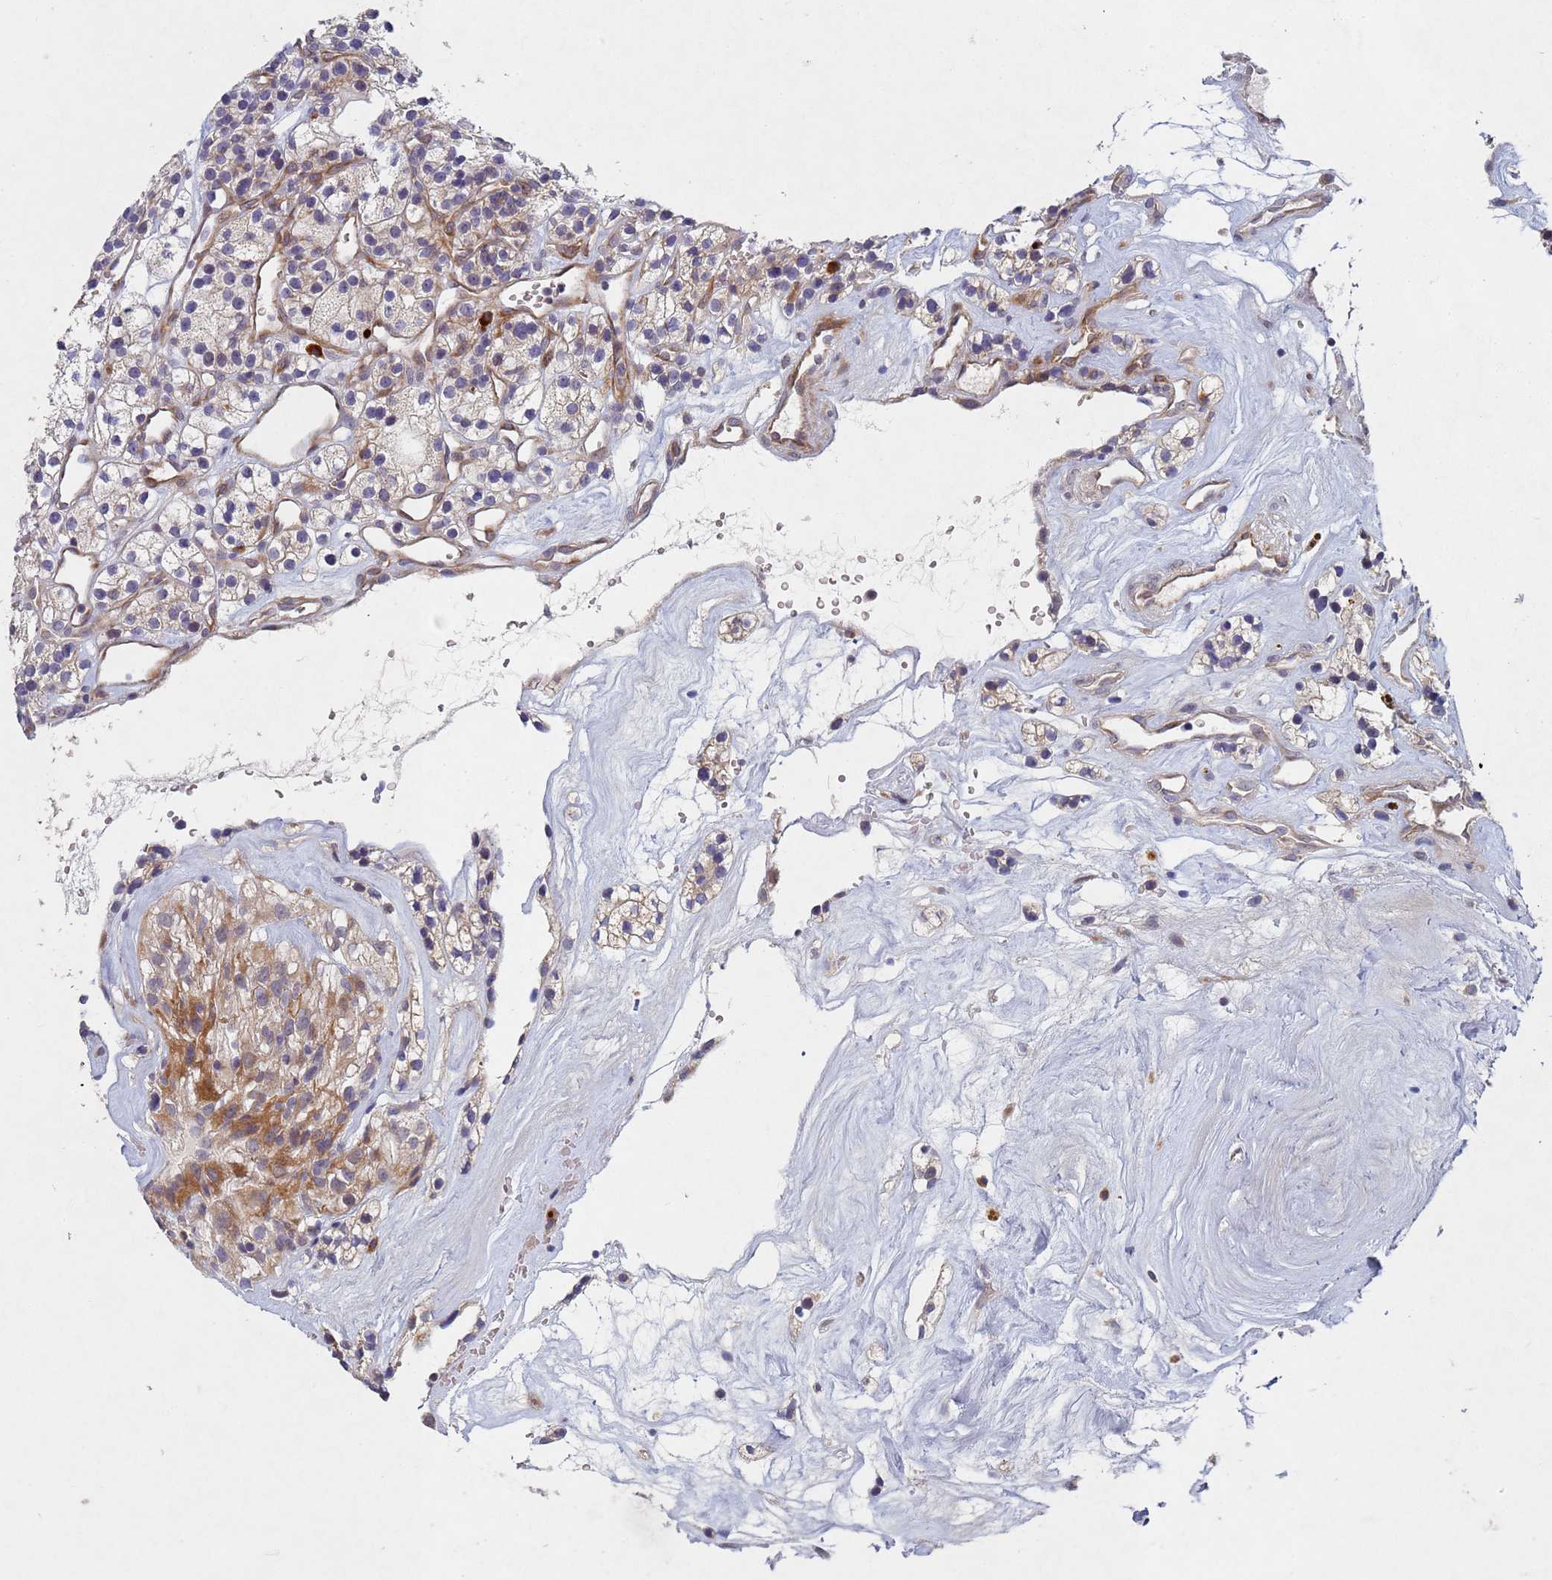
{"staining": {"intensity": "moderate", "quantity": "<25%", "location": "cytoplasmic/membranous"}, "tissue": "renal cancer", "cell_type": "Tumor cells", "image_type": "cancer", "snomed": [{"axis": "morphology", "description": "Adenocarcinoma, NOS"}, {"axis": "topography", "description": "Kidney"}], "caption": "This micrograph displays immunohistochemistry staining of human adenocarcinoma (renal), with low moderate cytoplasmic/membranous positivity in about <25% of tumor cells.", "gene": "TNPO2", "patient": {"sex": "female", "age": 57}}